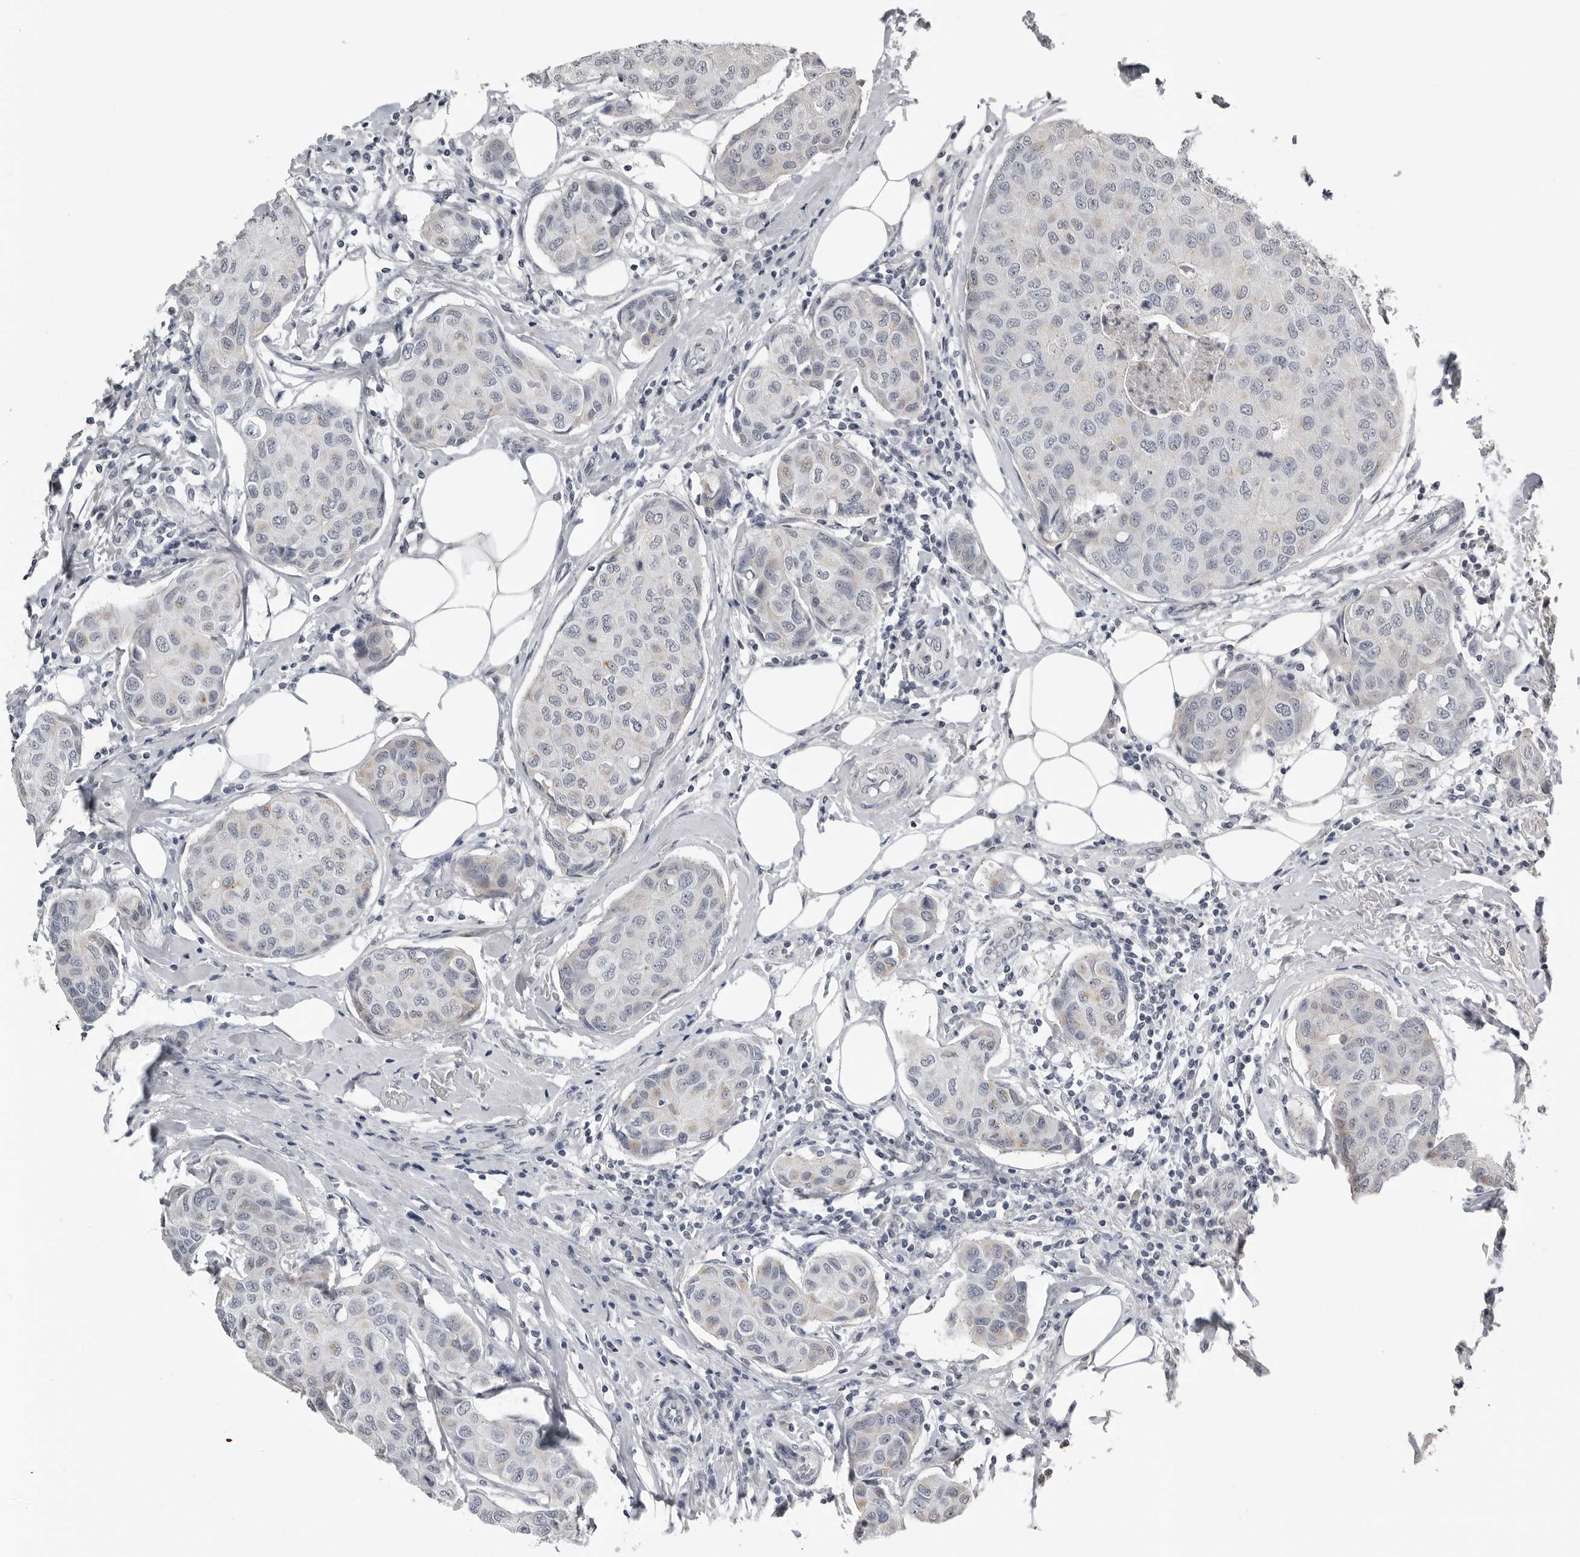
{"staining": {"intensity": "negative", "quantity": "none", "location": "none"}, "tissue": "breast cancer", "cell_type": "Tumor cells", "image_type": "cancer", "snomed": [{"axis": "morphology", "description": "Duct carcinoma"}, {"axis": "topography", "description": "Breast"}], "caption": "This is an immunohistochemistry (IHC) image of human breast cancer (invasive ductal carcinoma). There is no expression in tumor cells.", "gene": "PRRX2", "patient": {"sex": "female", "age": 80}}